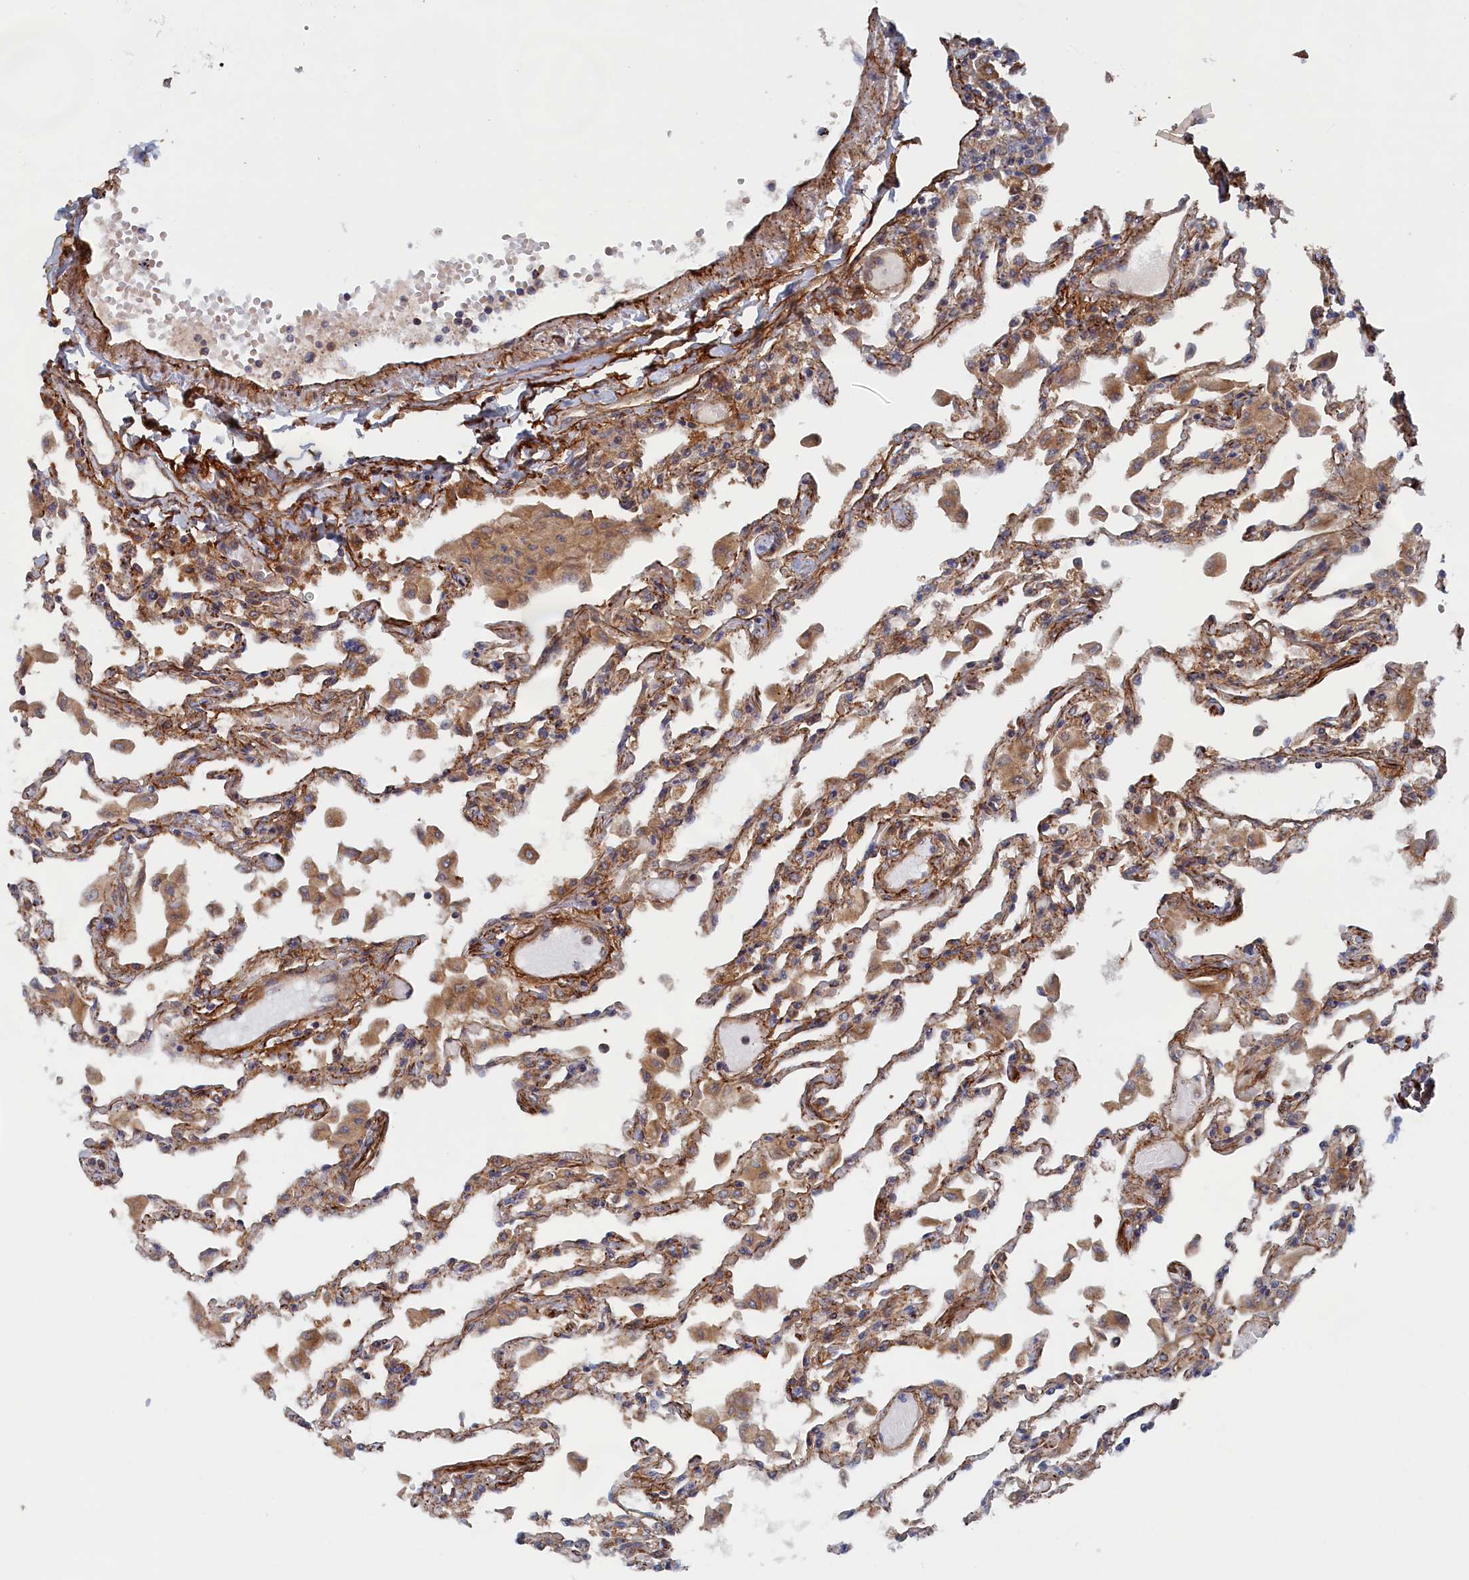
{"staining": {"intensity": "moderate", "quantity": ">75%", "location": "cytoplasmic/membranous"}, "tissue": "lung", "cell_type": "Alveolar cells", "image_type": "normal", "snomed": [{"axis": "morphology", "description": "Normal tissue, NOS"}, {"axis": "topography", "description": "Bronchus"}, {"axis": "topography", "description": "Lung"}], "caption": "This image demonstrates immunohistochemistry (IHC) staining of benign lung, with medium moderate cytoplasmic/membranous expression in approximately >75% of alveolar cells.", "gene": "TMEM196", "patient": {"sex": "female", "age": 49}}